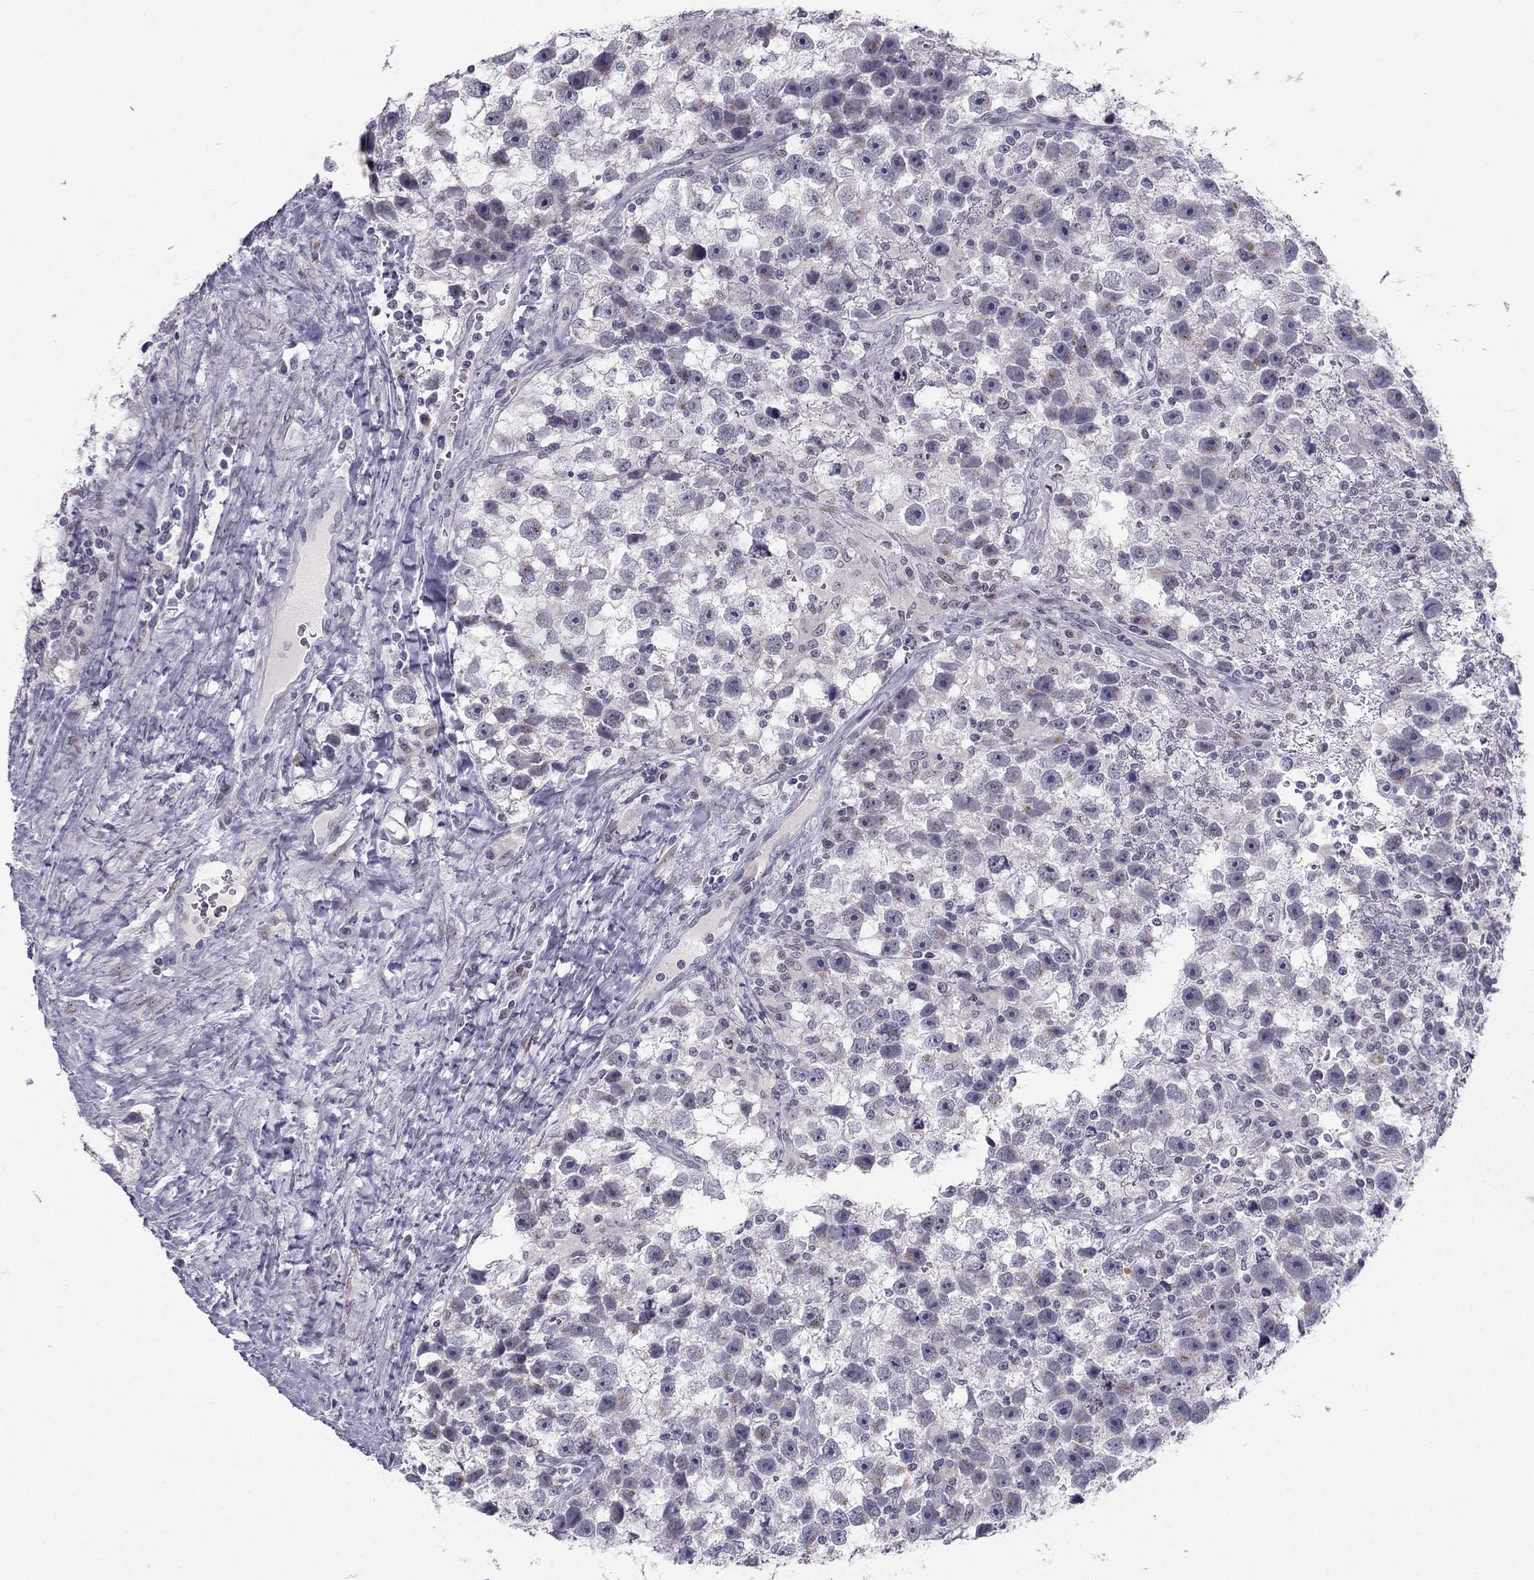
{"staining": {"intensity": "weak", "quantity": "<25%", "location": "cytoplasmic/membranous"}, "tissue": "testis cancer", "cell_type": "Tumor cells", "image_type": "cancer", "snomed": [{"axis": "morphology", "description": "Seminoma, NOS"}, {"axis": "topography", "description": "Testis"}], "caption": "Tumor cells are negative for brown protein staining in seminoma (testis).", "gene": "TRPS1", "patient": {"sex": "male", "age": 43}}